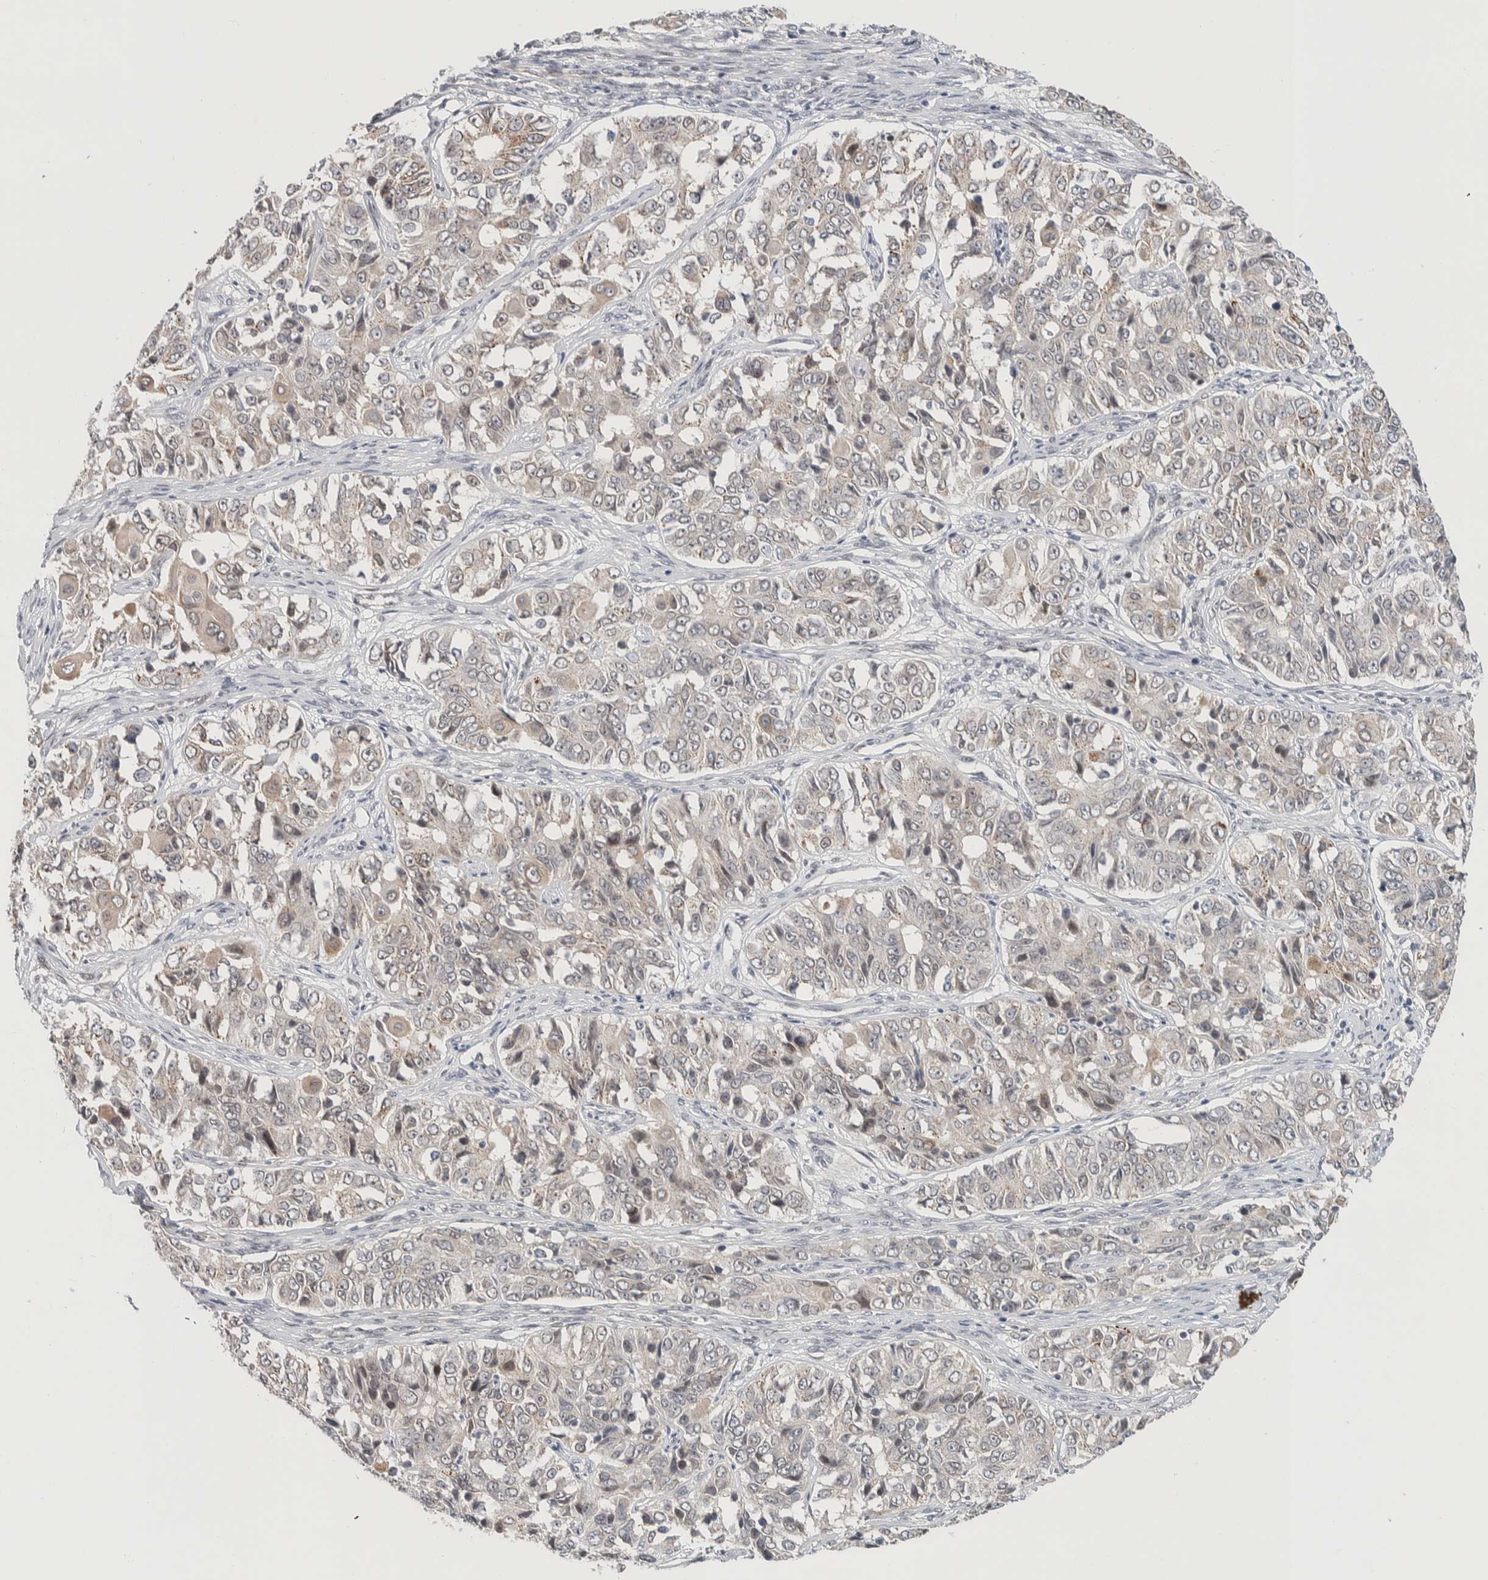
{"staining": {"intensity": "weak", "quantity": "25%-75%", "location": "cytoplasmic/membranous"}, "tissue": "ovarian cancer", "cell_type": "Tumor cells", "image_type": "cancer", "snomed": [{"axis": "morphology", "description": "Carcinoma, endometroid"}, {"axis": "topography", "description": "Ovary"}], "caption": "Immunohistochemistry (IHC) (DAB) staining of ovarian cancer (endometroid carcinoma) demonstrates weak cytoplasmic/membranous protein staining in about 25%-75% of tumor cells.", "gene": "CRAT", "patient": {"sex": "female", "age": 51}}